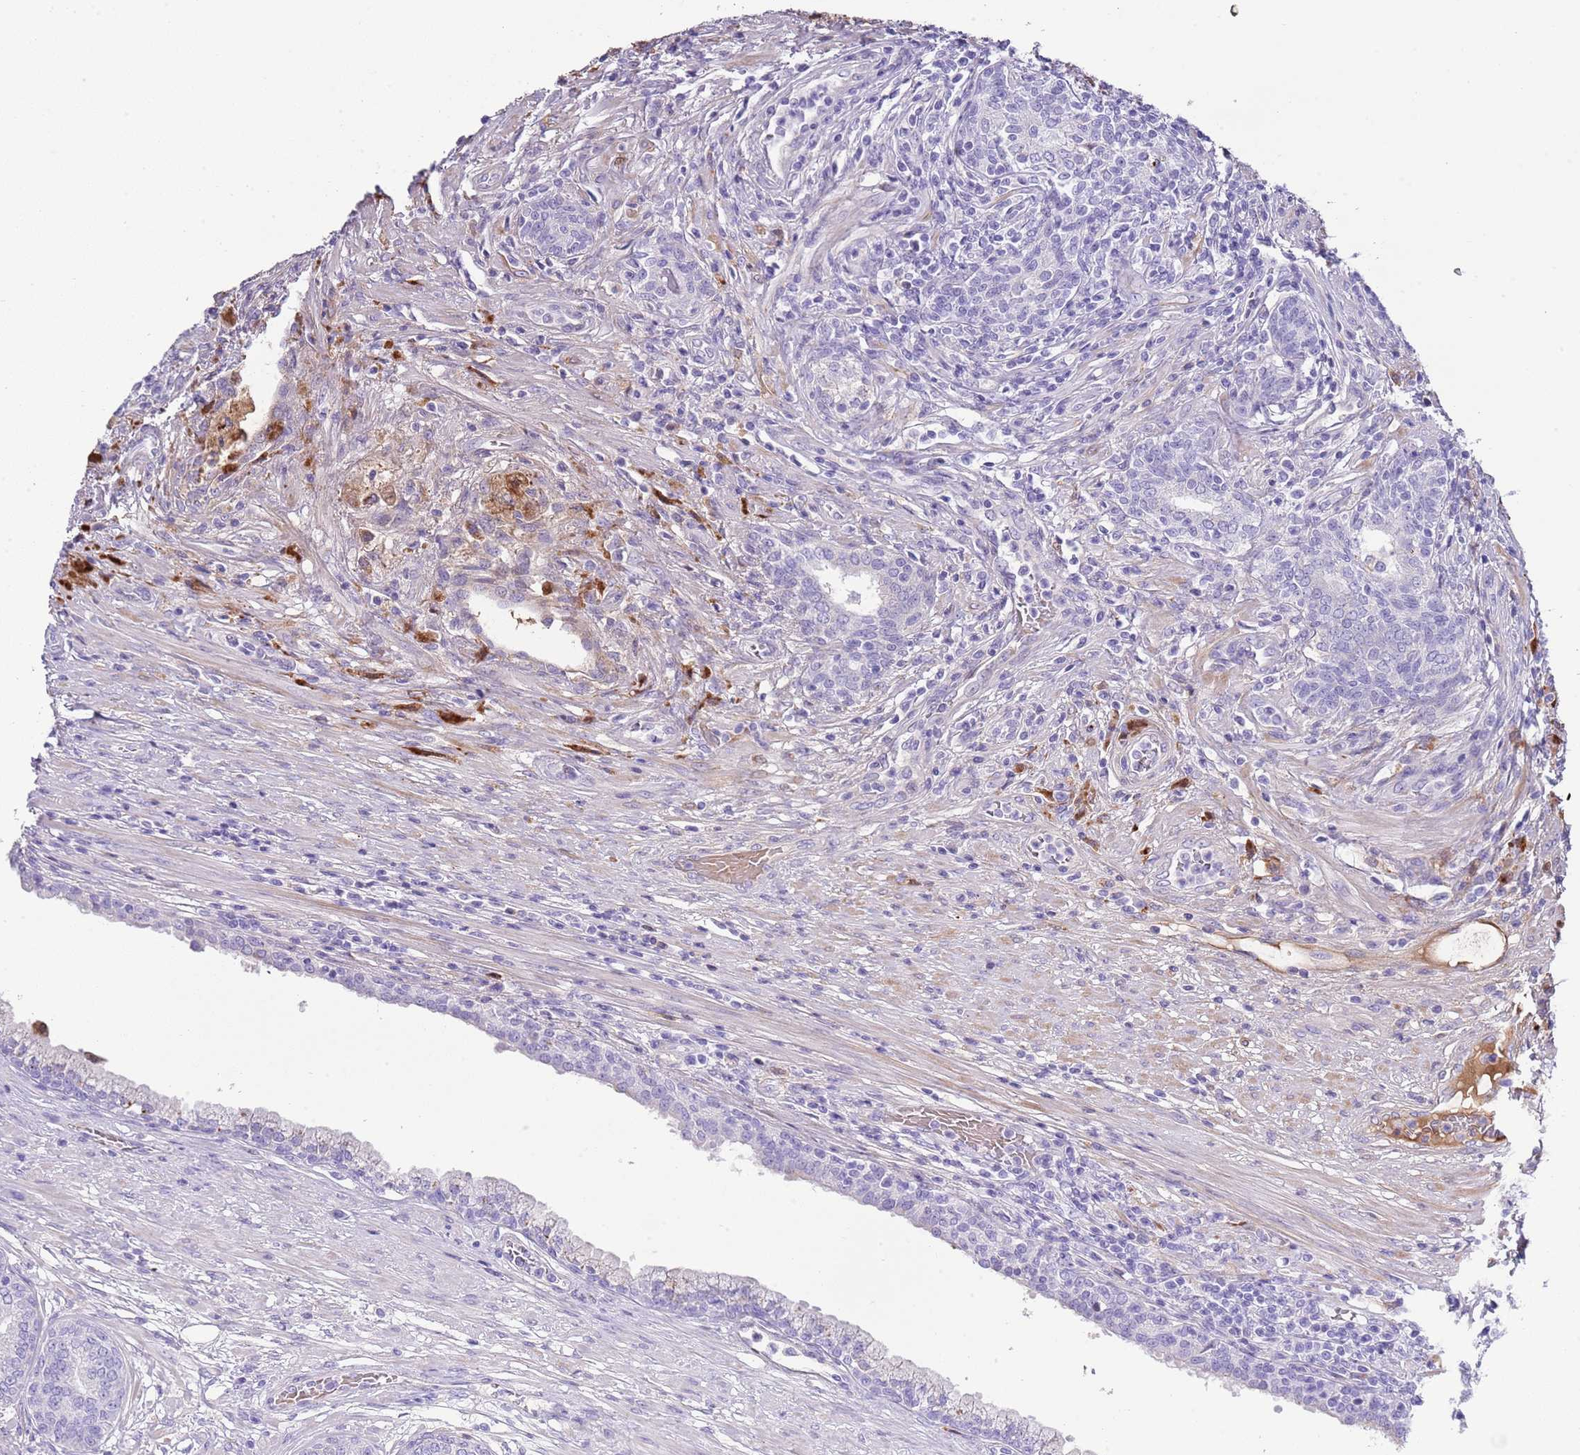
{"staining": {"intensity": "negative", "quantity": "none", "location": "none"}, "tissue": "prostate cancer", "cell_type": "Tumor cells", "image_type": "cancer", "snomed": [{"axis": "morphology", "description": "Adenocarcinoma, High grade"}, {"axis": "topography", "description": "Prostate"}], "caption": "IHC micrograph of prostate cancer (high-grade adenocarcinoma) stained for a protein (brown), which reveals no expression in tumor cells. The staining was performed using DAB to visualize the protein expression in brown, while the nuclei were stained in blue with hematoxylin (Magnification: 20x).", "gene": "ABHD17C", "patient": {"sex": "male", "age": 67}}